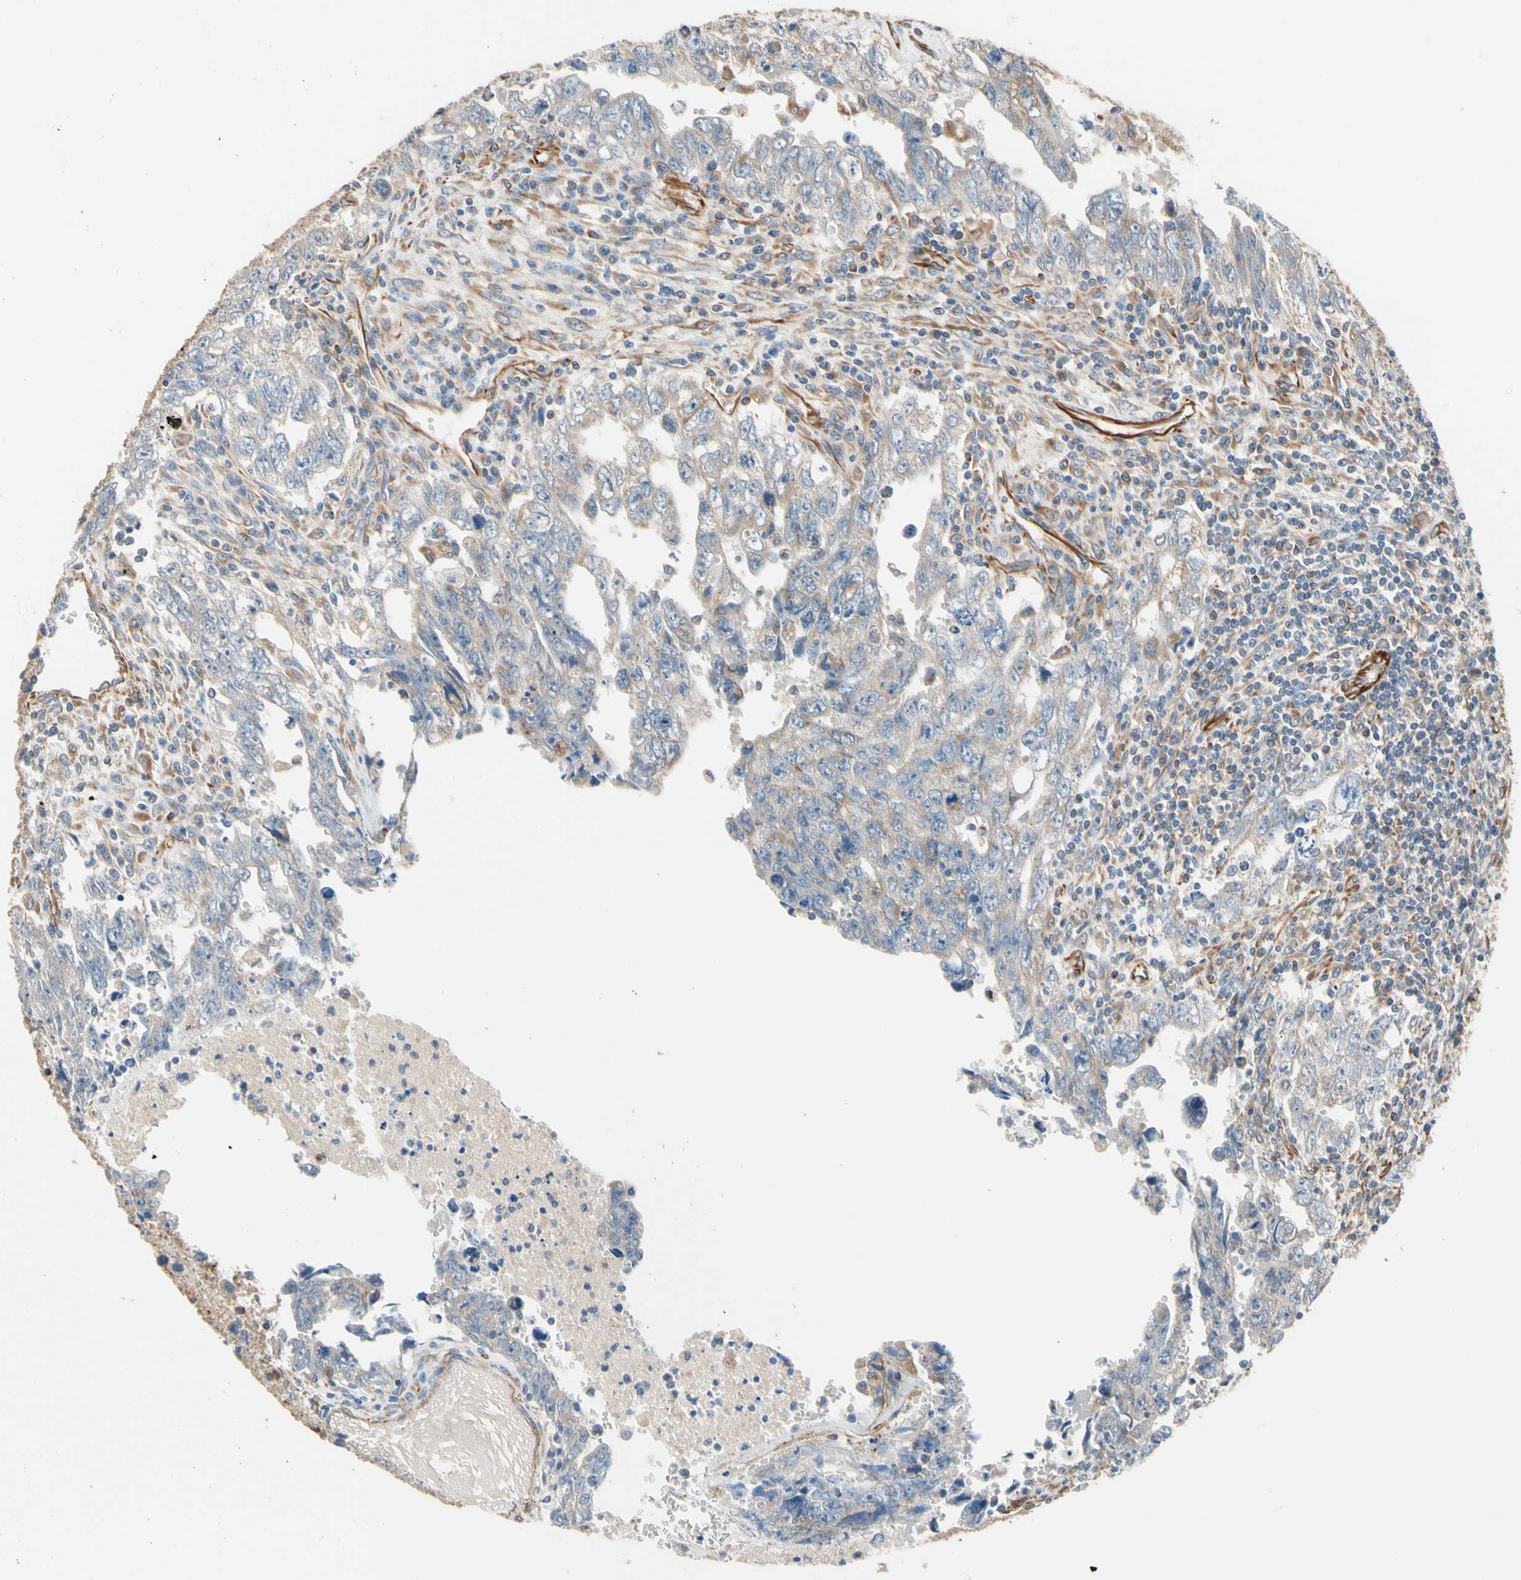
{"staining": {"intensity": "weak", "quantity": "25%-75%", "location": "cytoplasmic/membranous"}, "tissue": "testis cancer", "cell_type": "Tumor cells", "image_type": "cancer", "snomed": [{"axis": "morphology", "description": "Carcinoma, Embryonal, NOS"}, {"axis": "topography", "description": "Testis"}], "caption": "Testis embryonal carcinoma tissue reveals weak cytoplasmic/membranous expression in approximately 25%-75% of tumor cells", "gene": "TRAF2", "patient": {"sex": "male", "age": 28}}